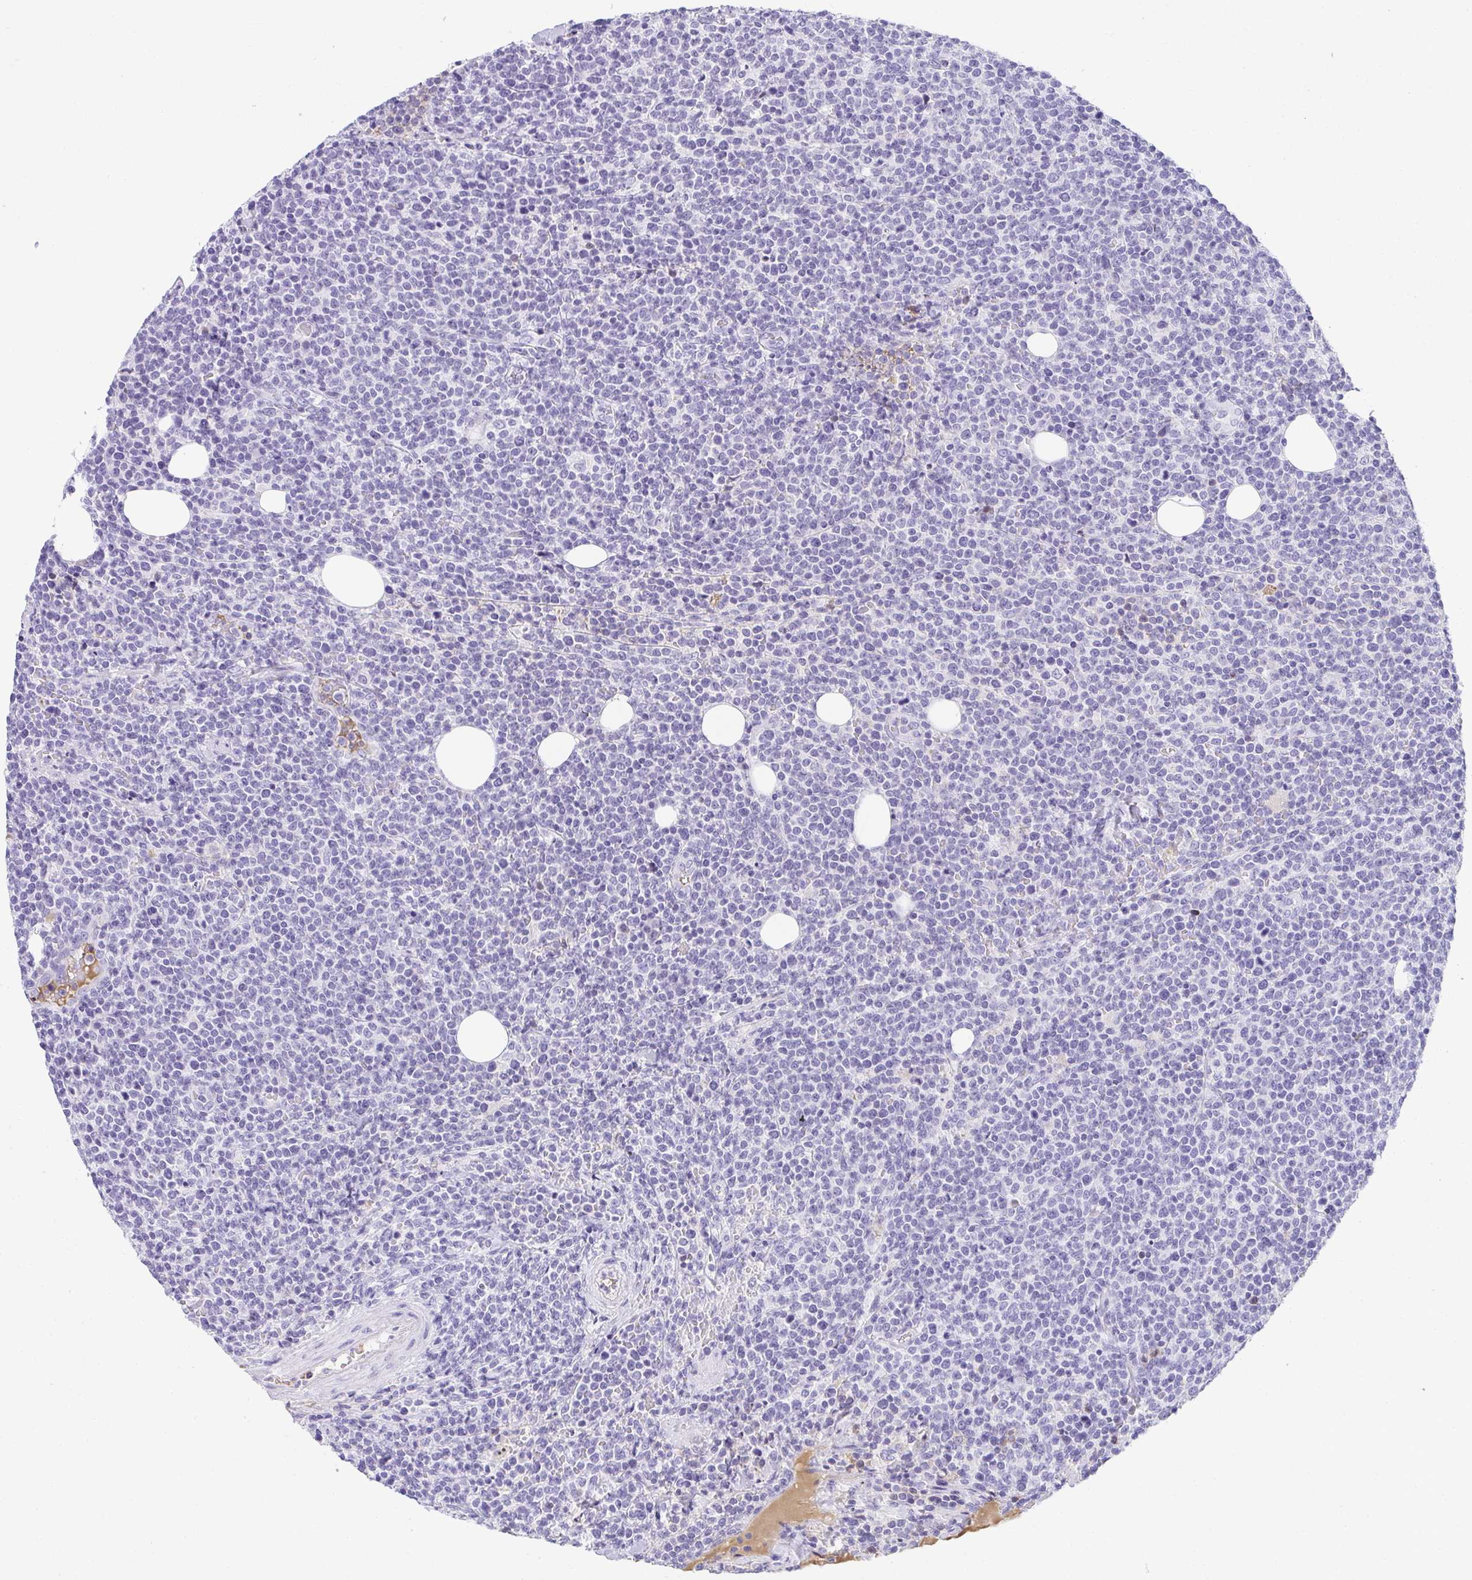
{"staining": {"intensity": "negative", "quantity": "none", "location": "none"}, "tissue": "lymphoma", "cell_type": "Tumor cells", "image_type": "cancer", "snomed": [{"axis": "morphology", "description": "Malignant lymphoma, non-Hodgkin's type, High grade"}, {"axis": "topography", "description": "Lymph node"}], "caption": "Immunohistochemical staining of human lymphoma demonstrates no significant positivity in tumor cells.", "gene": "ZSWIM3", "patient": {"sex": "male", "age": 61}}